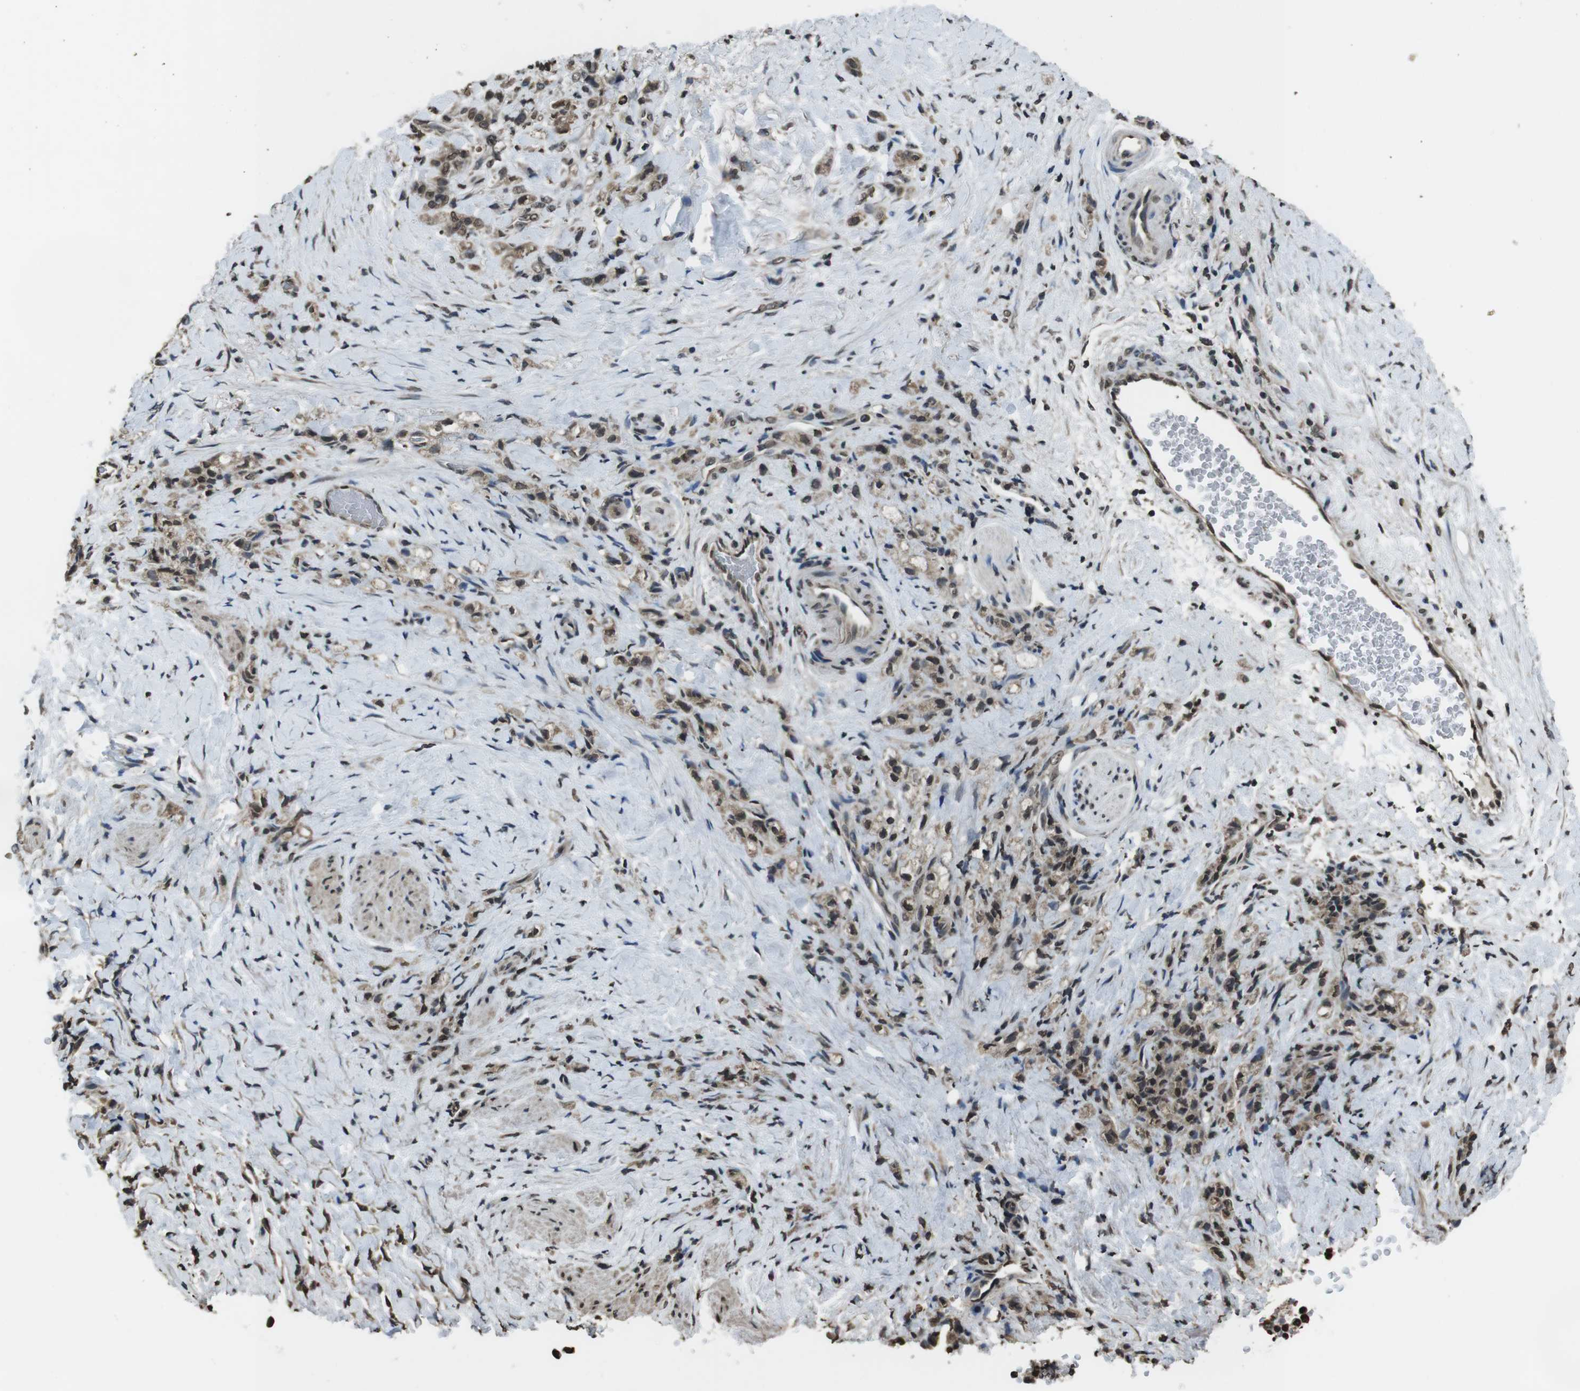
{"staining": {"intensity": "strong", "quantity": ">75%", "location": "nuclear"}, "tissue": "stomach cancer", "cell_type": "Tumor cells", "image_type": "cancer", "snomed": [{"axis": "morphology", "description": "Adenocarcinoma, NOS"}, {"axis": "topography", "description": "Stomach"}], "caption": "The image reveals staining of adenocarcinoma (stomach), revealing strong nuclear protein positivity (brown color) within tumor cells.", "gene": "MAF", "patient": {"sex": "male", "age": 82}}